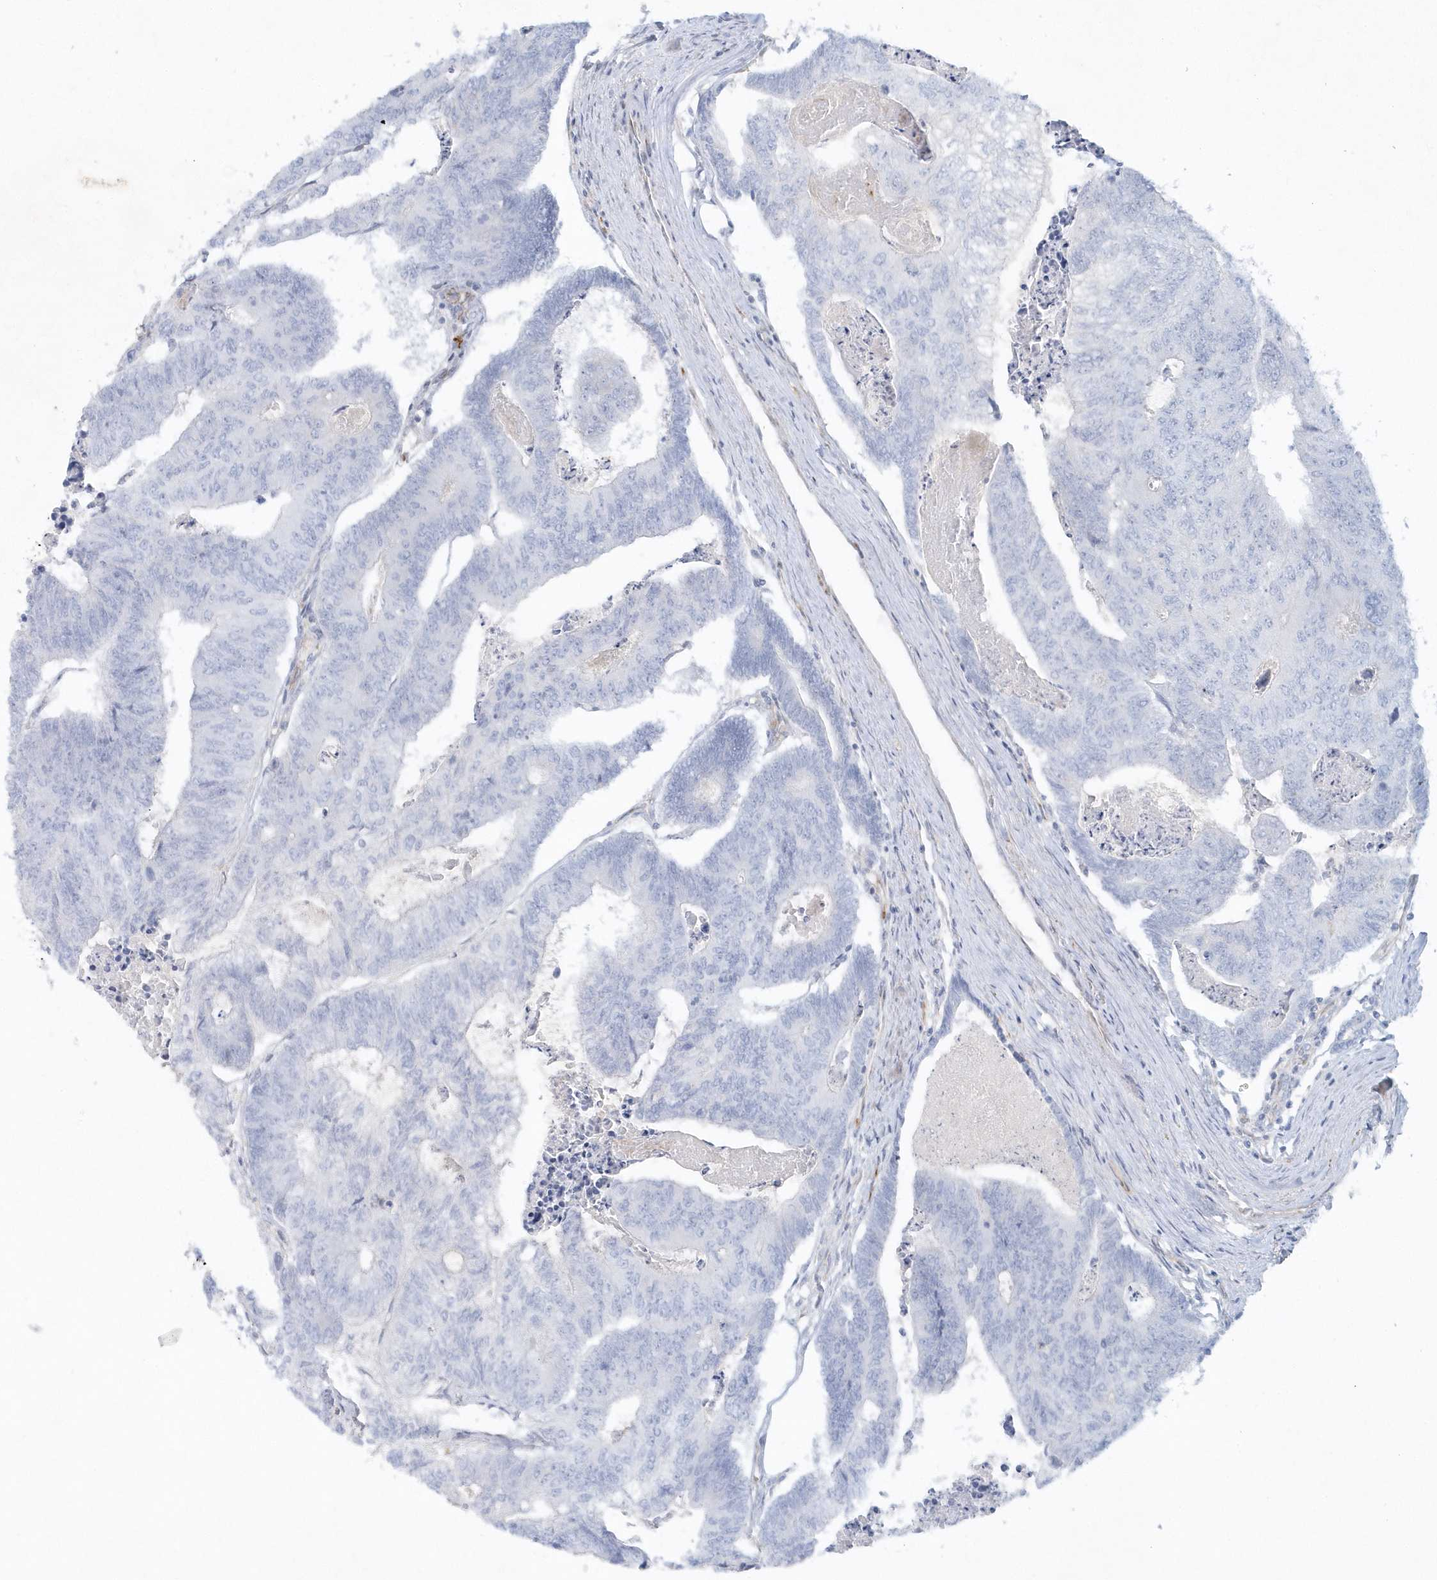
{"staining": {"intensity": "negative", "quantity": "none", "location": "none"}, "tissue": "colorectal cancer", "cell_type": "Tumor cells", "image_type": "cancer", "snomed": [{"axis": "morphology", "description": "Adenocarcinoma, NOS"}, {"axis": "topography", "description": "Colon"}], "caption": "Human colorectal adenocarcinoma stained for a protein using immunohistochemistry (IHC) displays no positivity in tumor cells.", "gene": "DNAH1", "patient": {"sex": "female", "age": 67}}